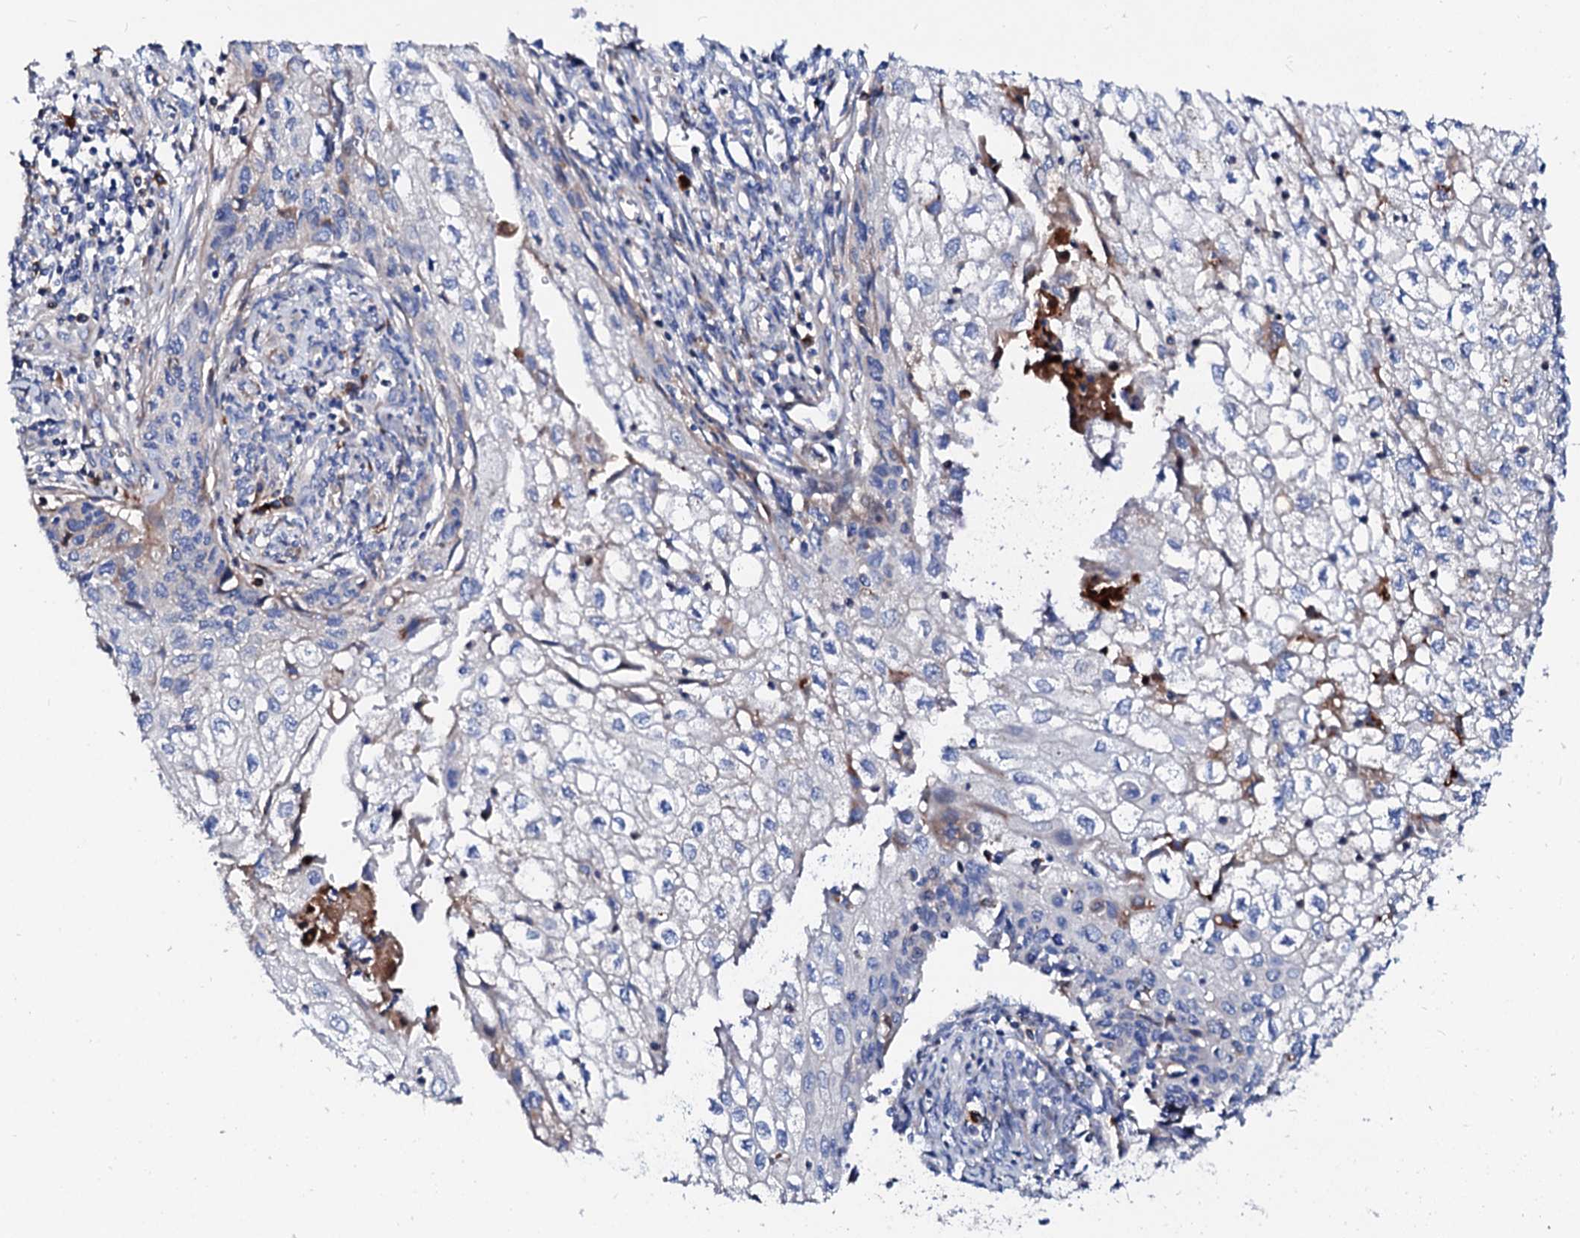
{"staining": {"intensity": "negative", "quantity": "none", "location": "none"}, "tissue": "cervical cancer", "cell_type": "Tumor cells", "image_type": "cancer", "snomed": [{"axis": "morphology", "description": "Squamous cell carcinoma, NOS"}, {"axis": "topography", "description": "Cervix"}], "caption": "IHC histopathology image of neoplastic tissue: human cervical cancer stained with DAB exhibits no significant protein staining in tumor cells.", "gene": "SLC10A7", "patient": {"sex": "female", "age": 67}}